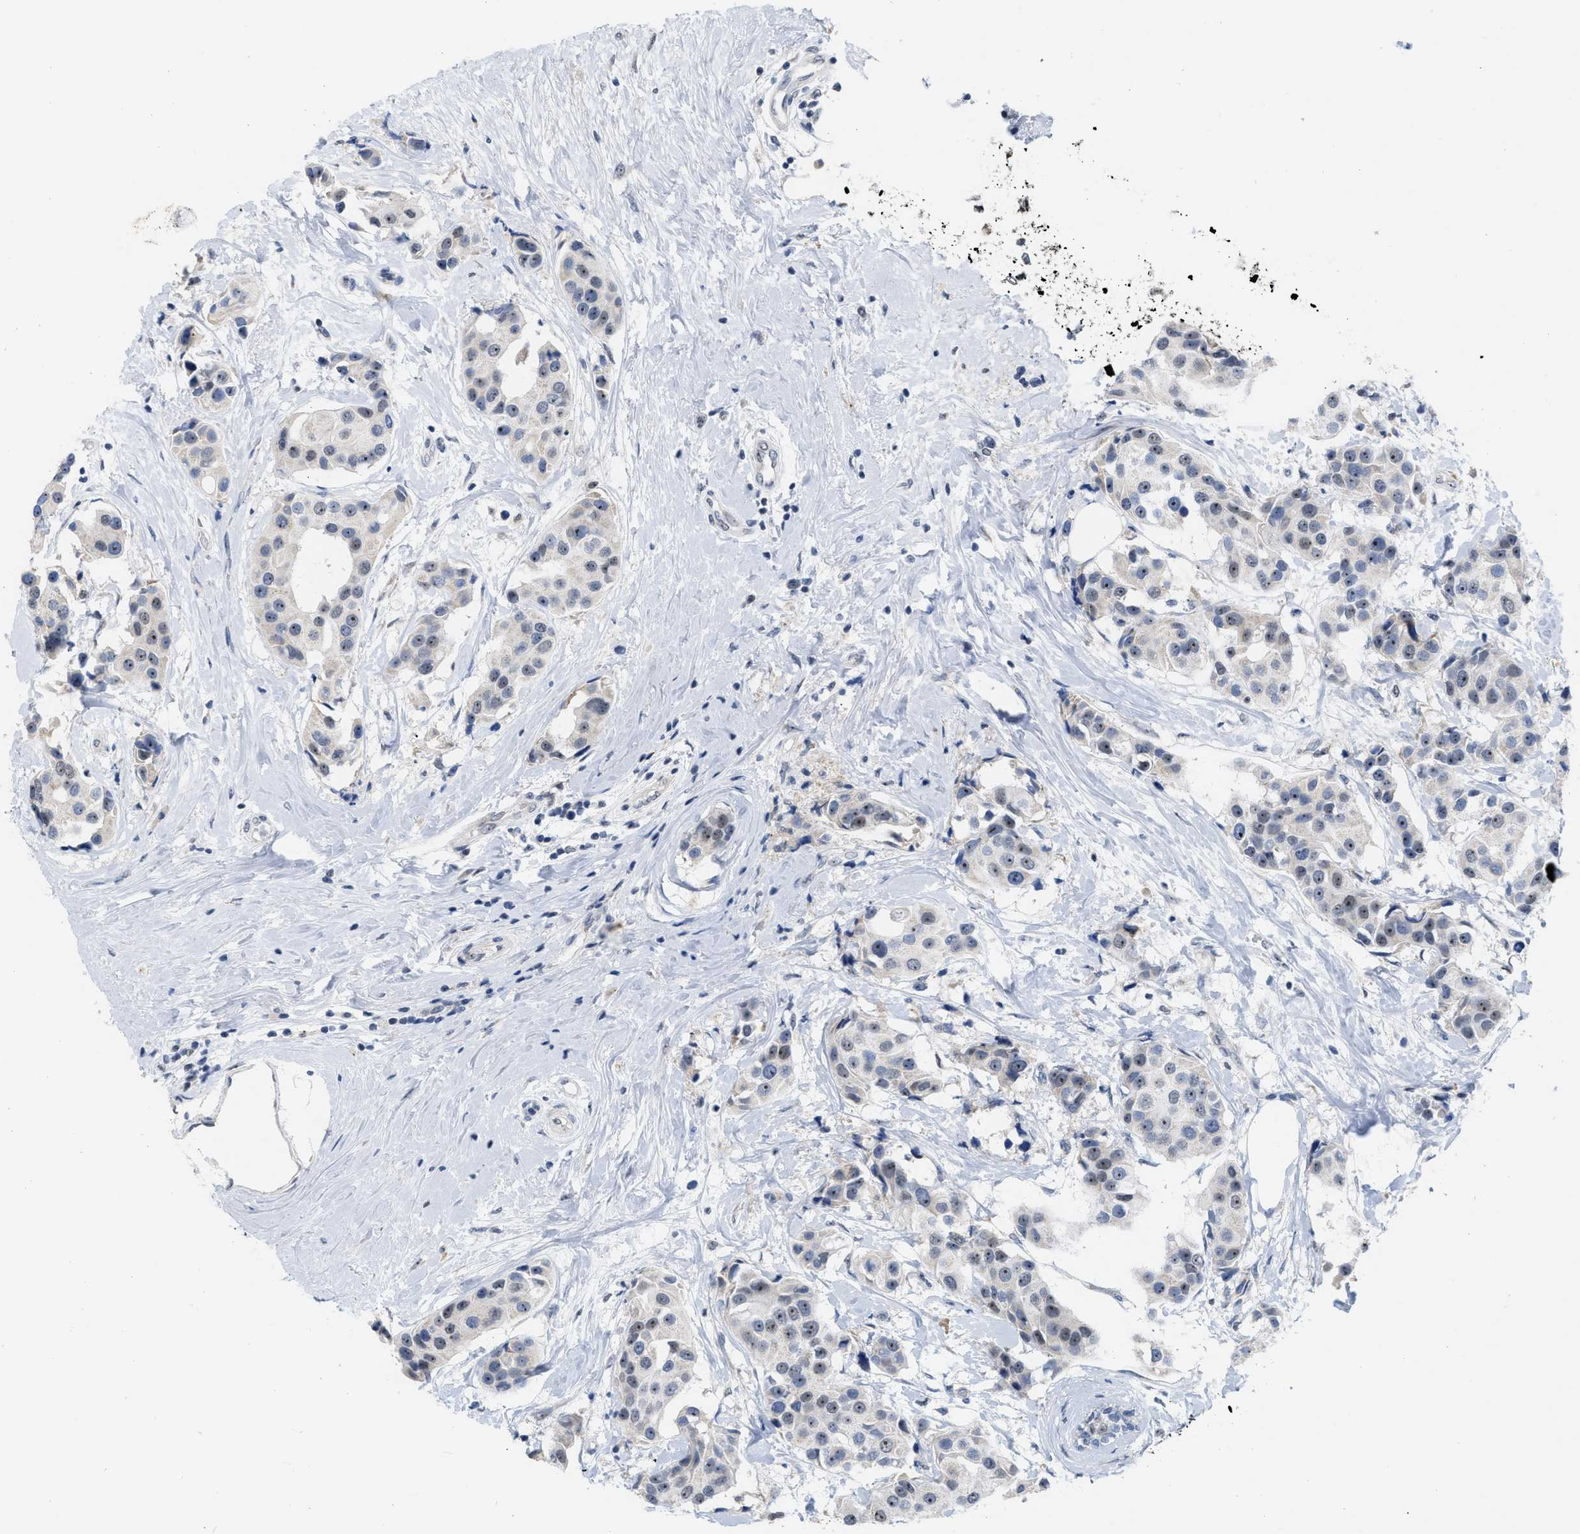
{"staining": {"intensity": "weak", "quantity": "25%-75%", "location": "nuclear"}, "tissue": "breast cancer", "cell_type": "Tumor cells", "image_type": "cancer", "snomed": [{"axis": "morphology", "description": "Normal tissue, NOS"}, {"axis": "morphology", "description": "Duct carcinoma"}, {"axis": "topography", "description": "Breast"}], "caption": "DAB (3,3'-diaminobenzidine) immunohistochemical staining of human breast invasive ductal carcinoma reveals weak nuclear protein expression in about 25%-75% of tumor cells.", "gene": "ELAC2", "patient": {"sex": "female", "age": 39}}